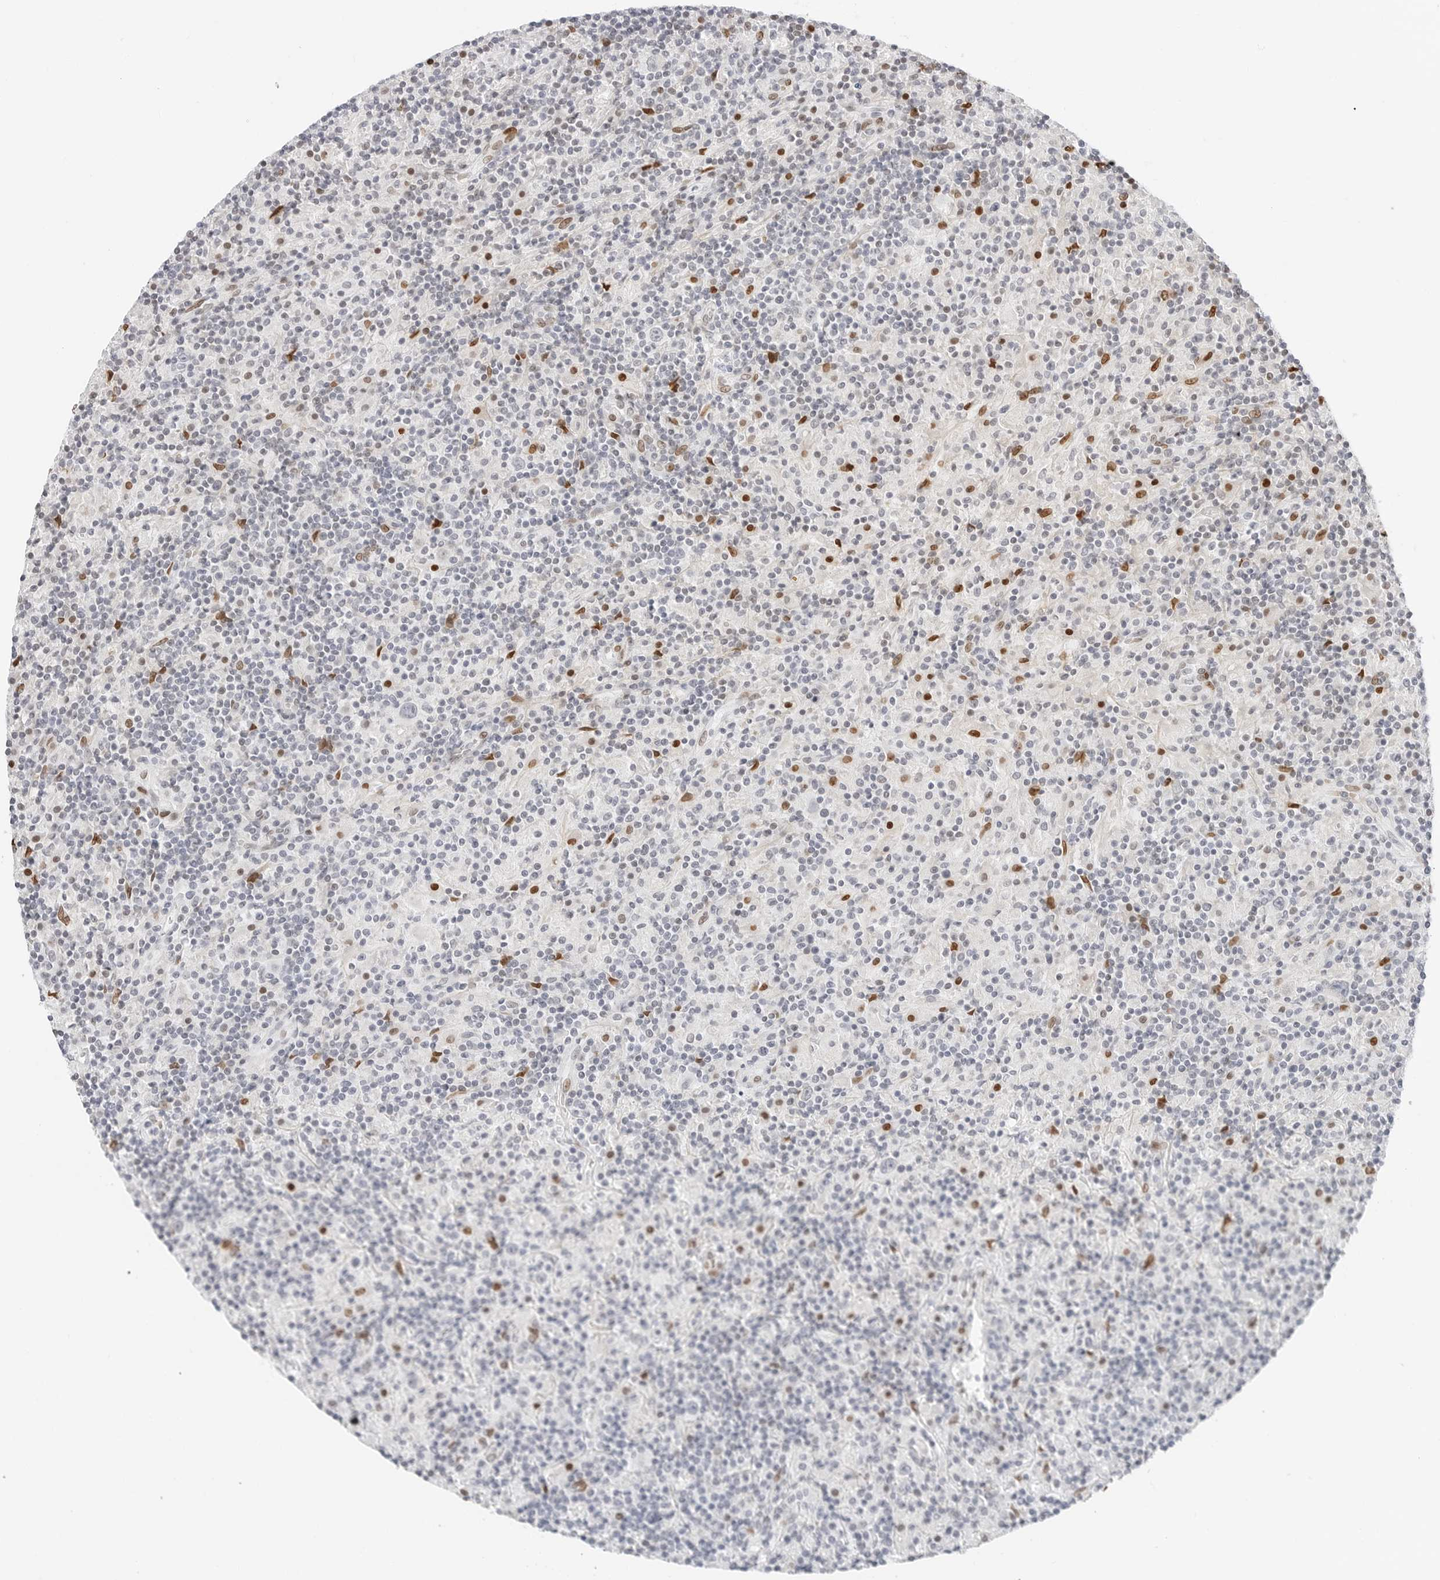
{"staining": {"intensity": "negative", "quantity": "none", "location": "none"}, "tissue": "lymphoma", "cell_type": "Tumor cells", "image_type": "cancer", "snomed": [{"axis": "morphology", "description": "Hodgkin's disease, NOS"}, {"axis": "topography", "description": "Lymph node"}], "caption": "An IHC photomicrograph of lymphoma is shown. There is no staining in tumor cells of lymphoma. The staining was performed using DAB (3,3'-diaminobenzidine) to visualize the protein expression in brown, while the nuclei were stained in blue with hematoxylin (Magnification: 20x).", "gene": "SPIDR", "patient": {"sex": "male", "age": 70}}